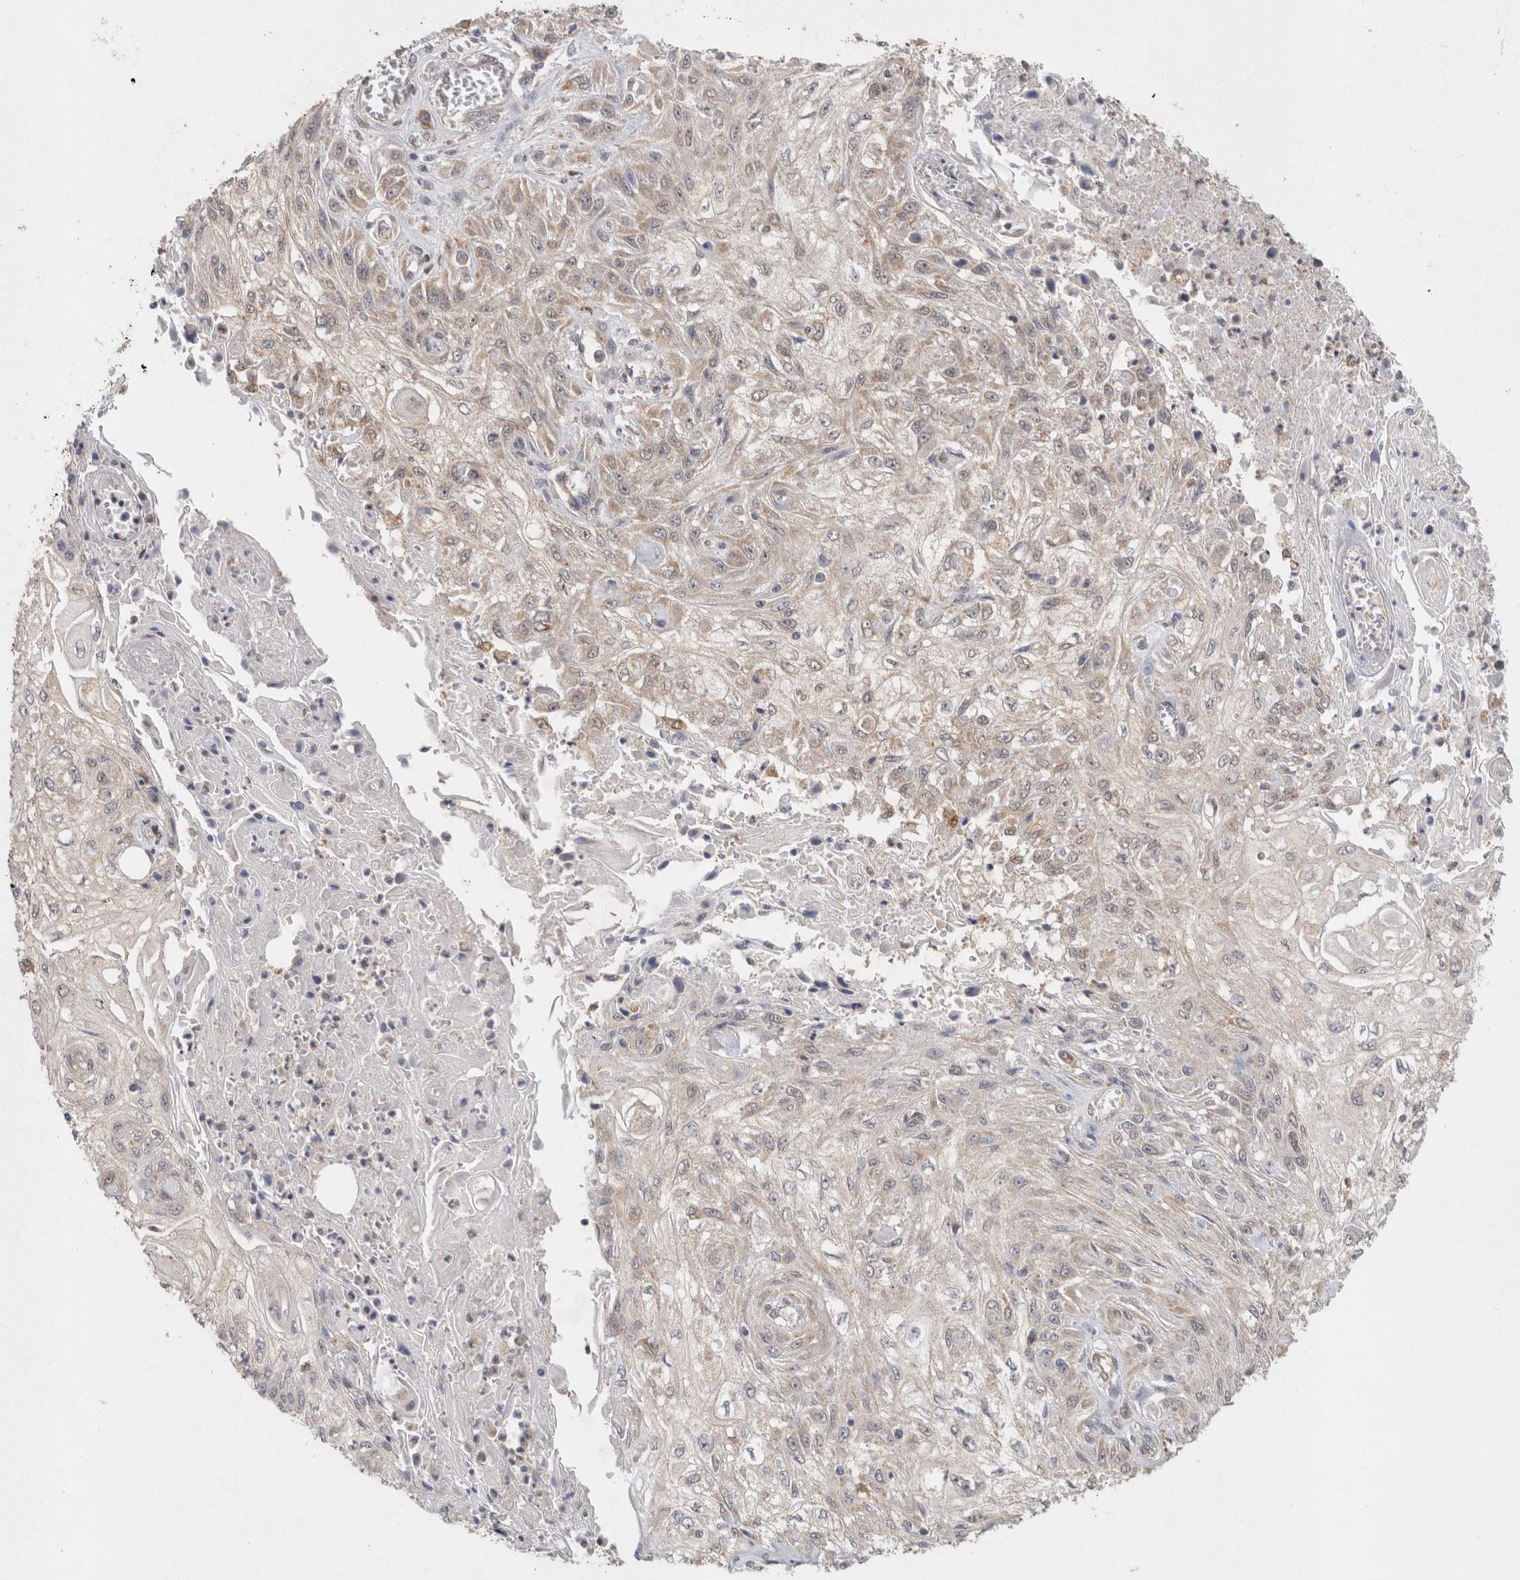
{"staining": {"intensity": "weak", "quantity": "25%-75%", "location": "cytoplasmic/membranous"}, "tissue": "skin cancer", "cell_type": "Tumor cells", "image_type": "cancer", "snomed": [{"axis": "morphology", "description": "Squamous cell carcinoma, NOS"}, {"axis": "morphology", "description": "Squamous cell carcinoma, metastatic, NOS"}, {"axis": "topography", "description": "Skin"}, {"axis": "topography", "description": "Lymph node"}], "caption": "Protein staining shows weak cytoplasmic/membranous positivity in about 25%-75% of tumor cells in skin cancer (metastatic squamous cell carcinoma). Immunohistochemistry (ihc) stains the protein of interest in brown and the nuclei are stained blue.", "gene": "RAB14", "patient": {"sex": "male", "age": 75}}